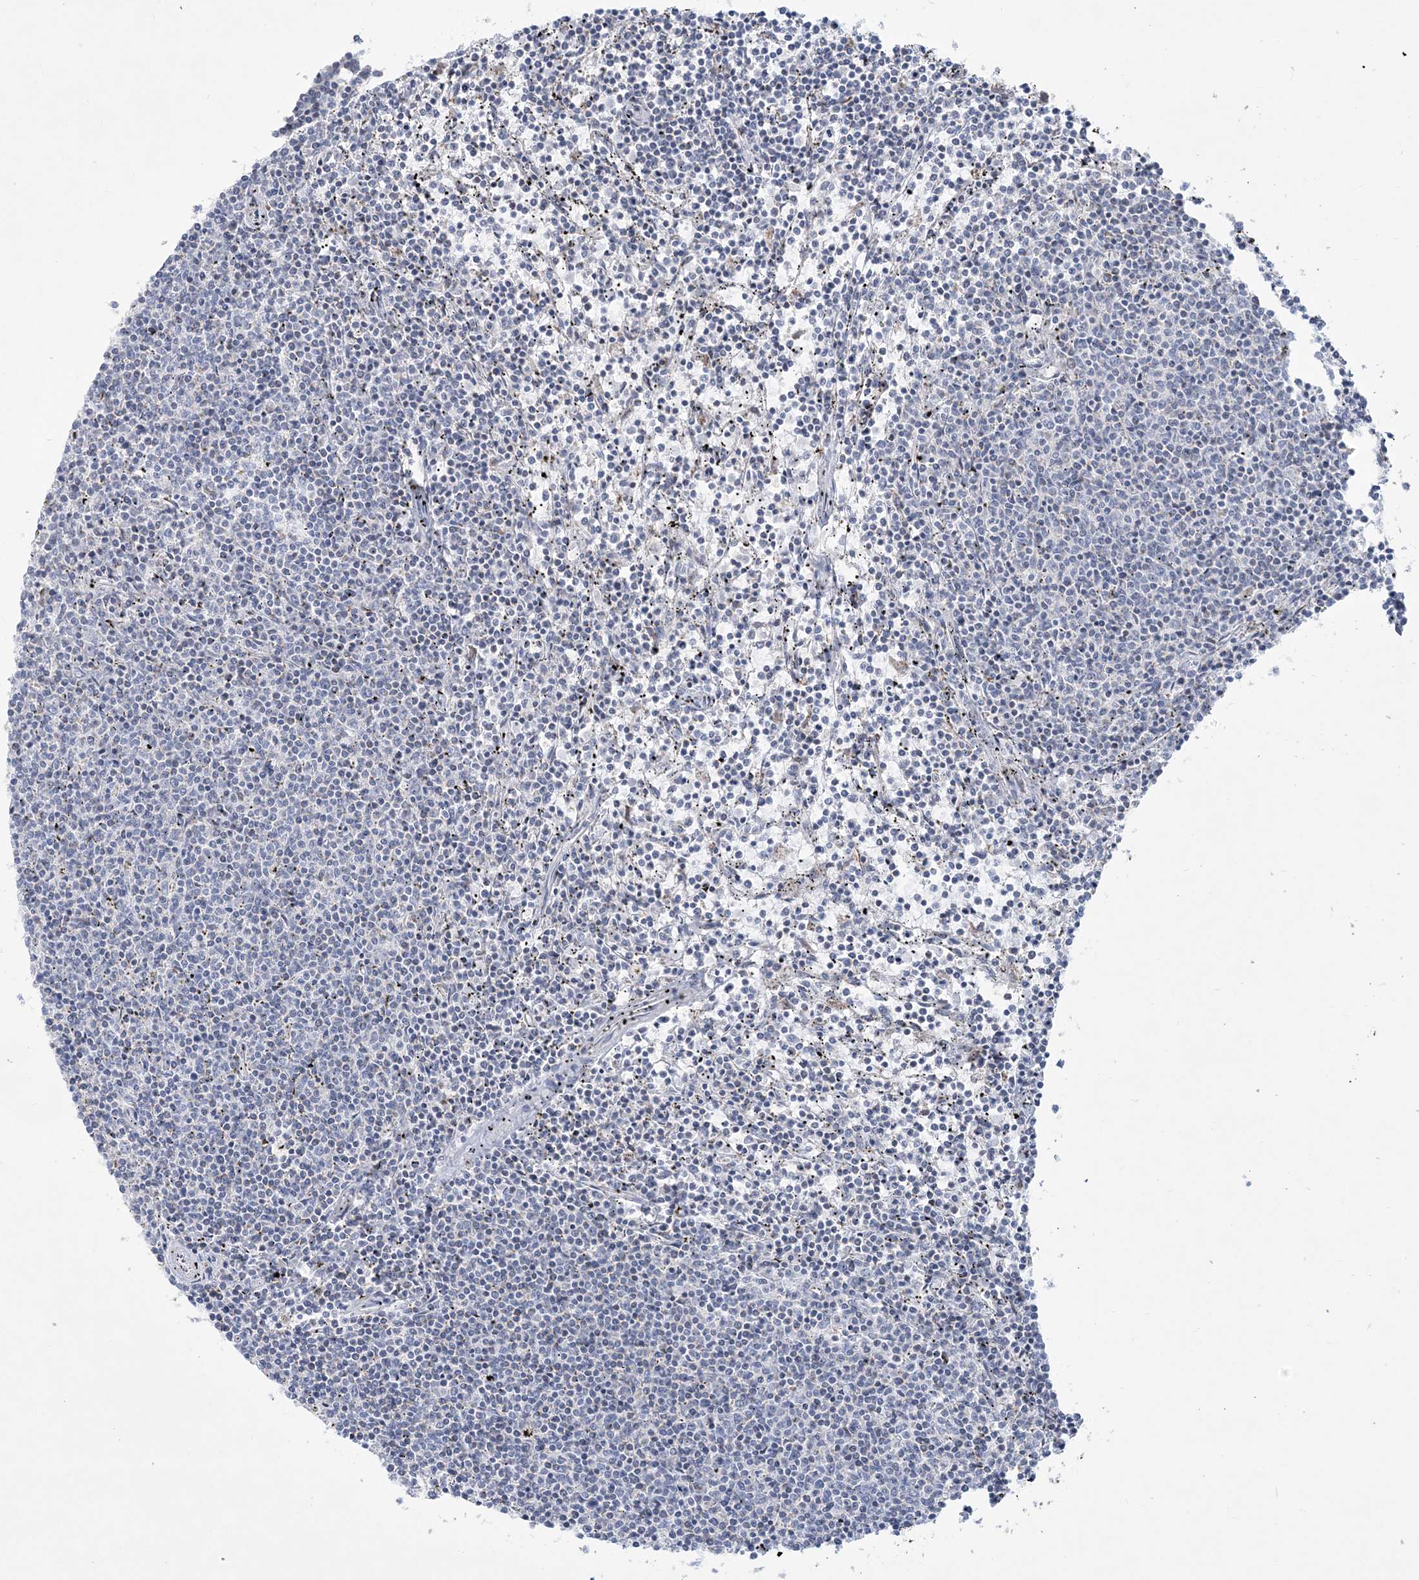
{"staining": {"intensity": "negative", "quantity": "none", "location": "none"}, "tissue": "lymphoma", "cell_type": "Tumor cells", "image_type": "cancer", "snomed": [{"axis": "morphology", "description": "Malignant lymphoma, non-Hodgkin's type, Low grade"}, {"axis": "topography", "description": "Spleen"}], "caption": "An immunohistochemistry image of lymphoma is shown. There is no staining in tumor cells of lymphoma.", "gene": "TBC1D7", "patient": {"sex": "female", "age": 50}}